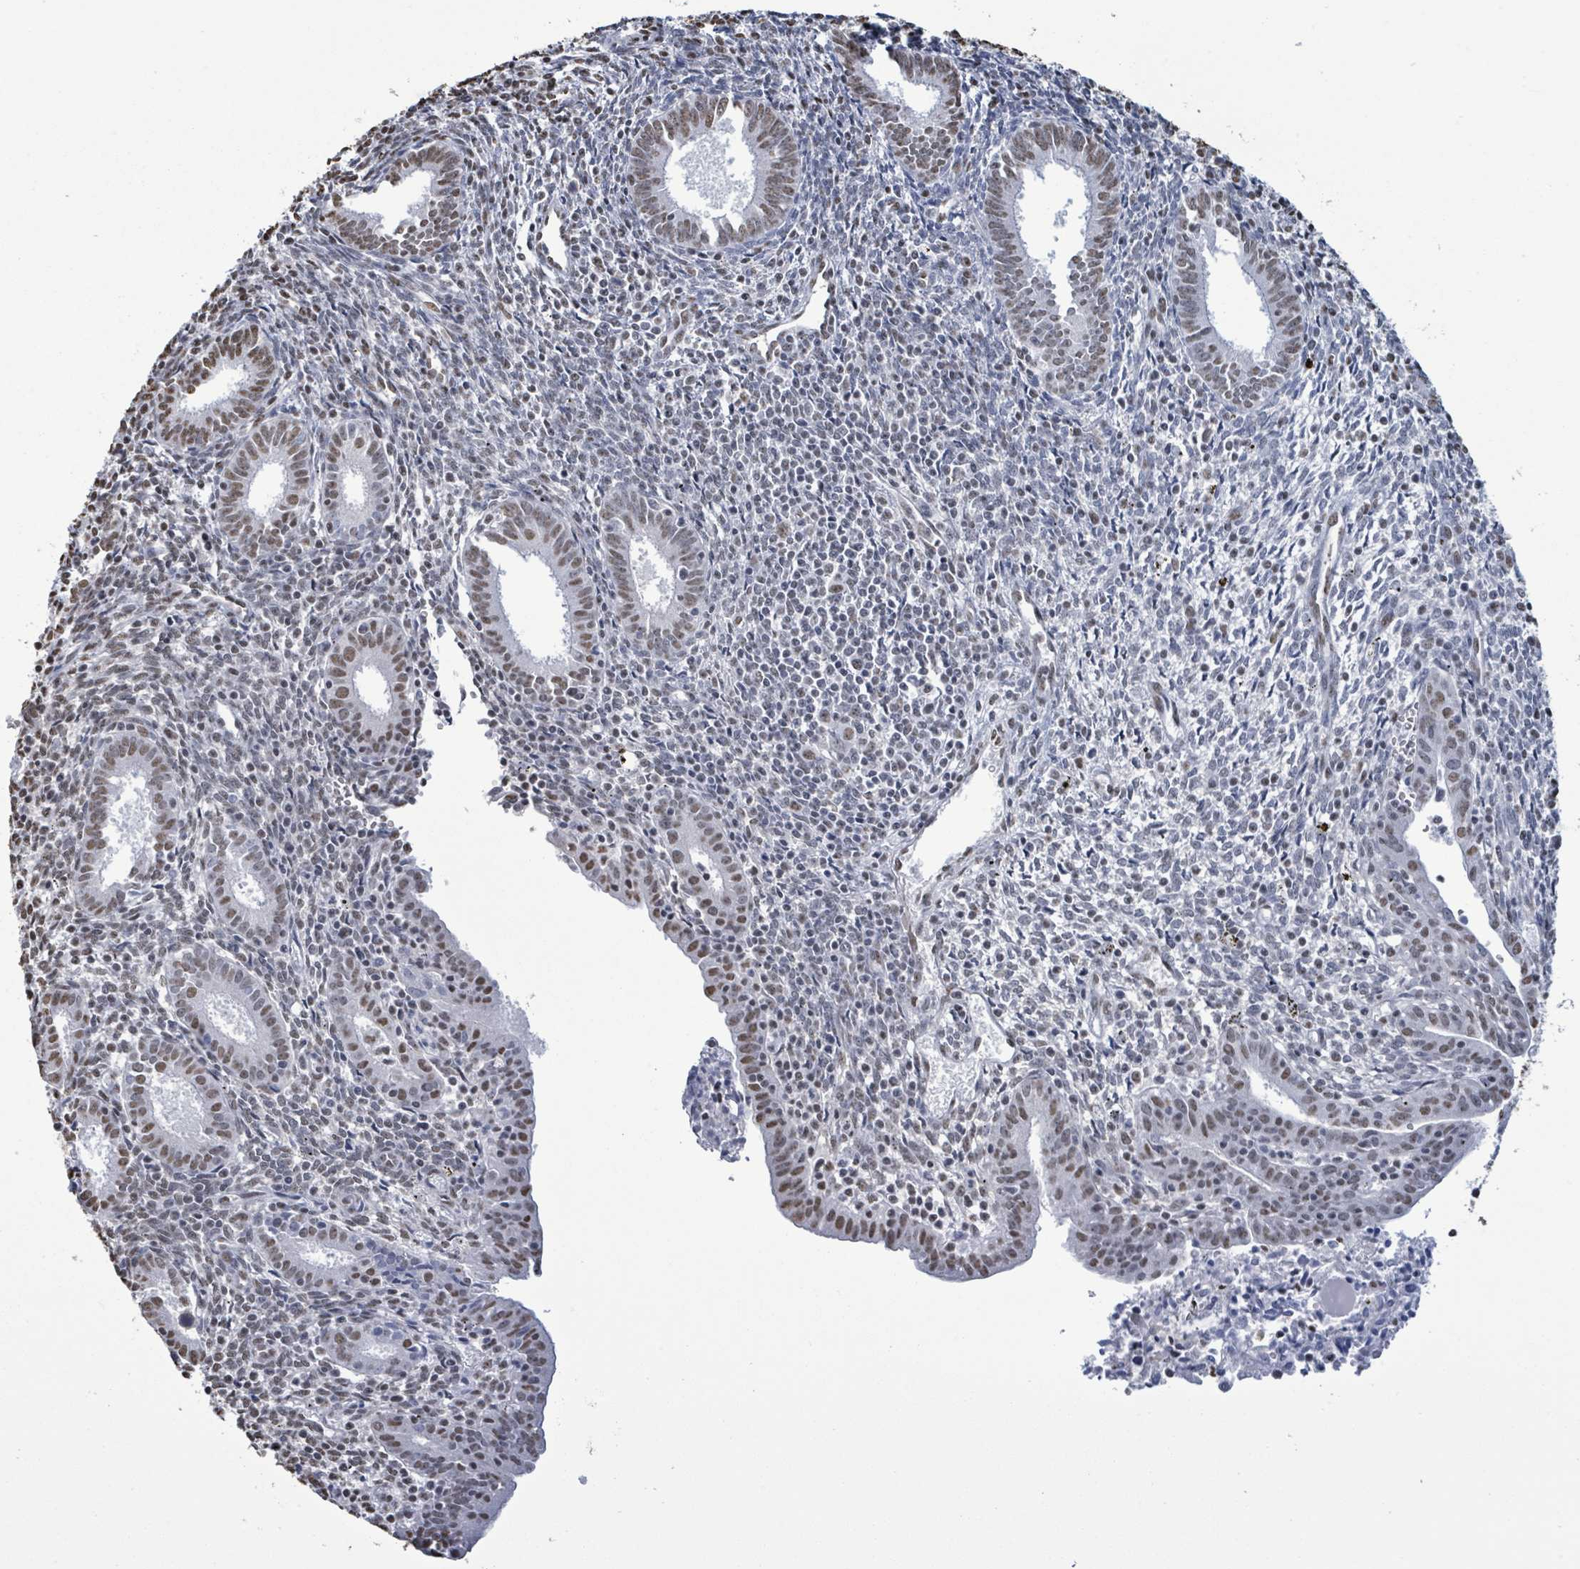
{"staining": {"intensity": "weak", "quantity": "<25%", "location": "nuclear"}, "tissue": "endometrium", "cell_type": "Cells in endometrial stroma", "image_type": "normal", "snomed": [{"axis": "morphology", "description": "Normal tissue, NOS"}, {"axis": "topography", "description": "Endometrium"}], "caption": "The micrograph reveals no significant positivity in cells in endometrial stroma of endometrium.", "gene": "SAMD14", "patient": {"sex": "female", "age": 41}}